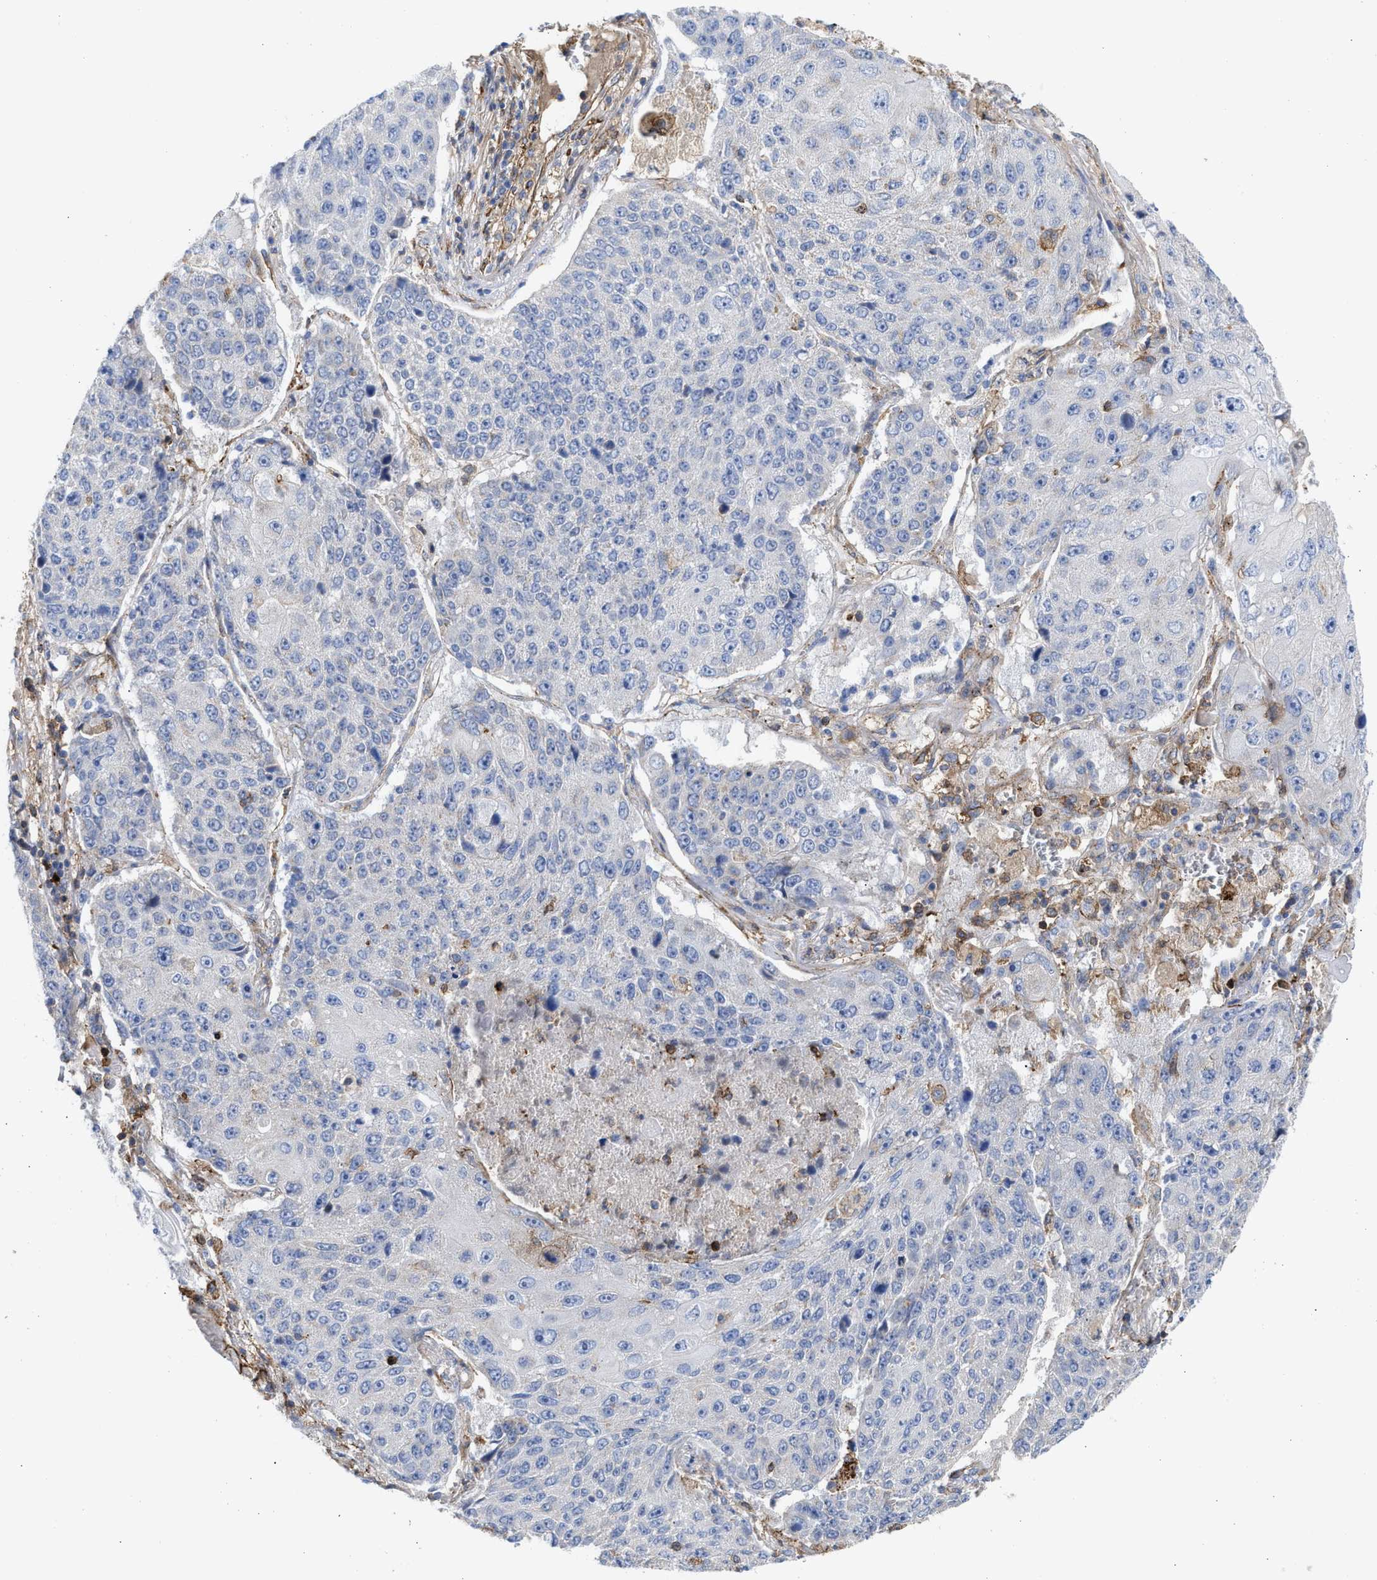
{"staining": {"intensity": "negative", "quantity": "none", "location": "none"}, "tissue": "lung cancer", "cell_type": "Tumor cells", "image_type": "cancer", "snomed": [{"axis": "morphology", "description": "Squamous cell carcinoma, NOS"}, {"axis": "topography", "description": "Lung"}], "caption": "Immunohistochemistry of lung cancer displays no staining in tumor cells. (DAB (3,3'-diaminobenzidine) immunohistochemistry (IHC) with hematoxylin counter stain).", "gene": "HS3ST5", "patient": {"sex": "male", "age": 61}}